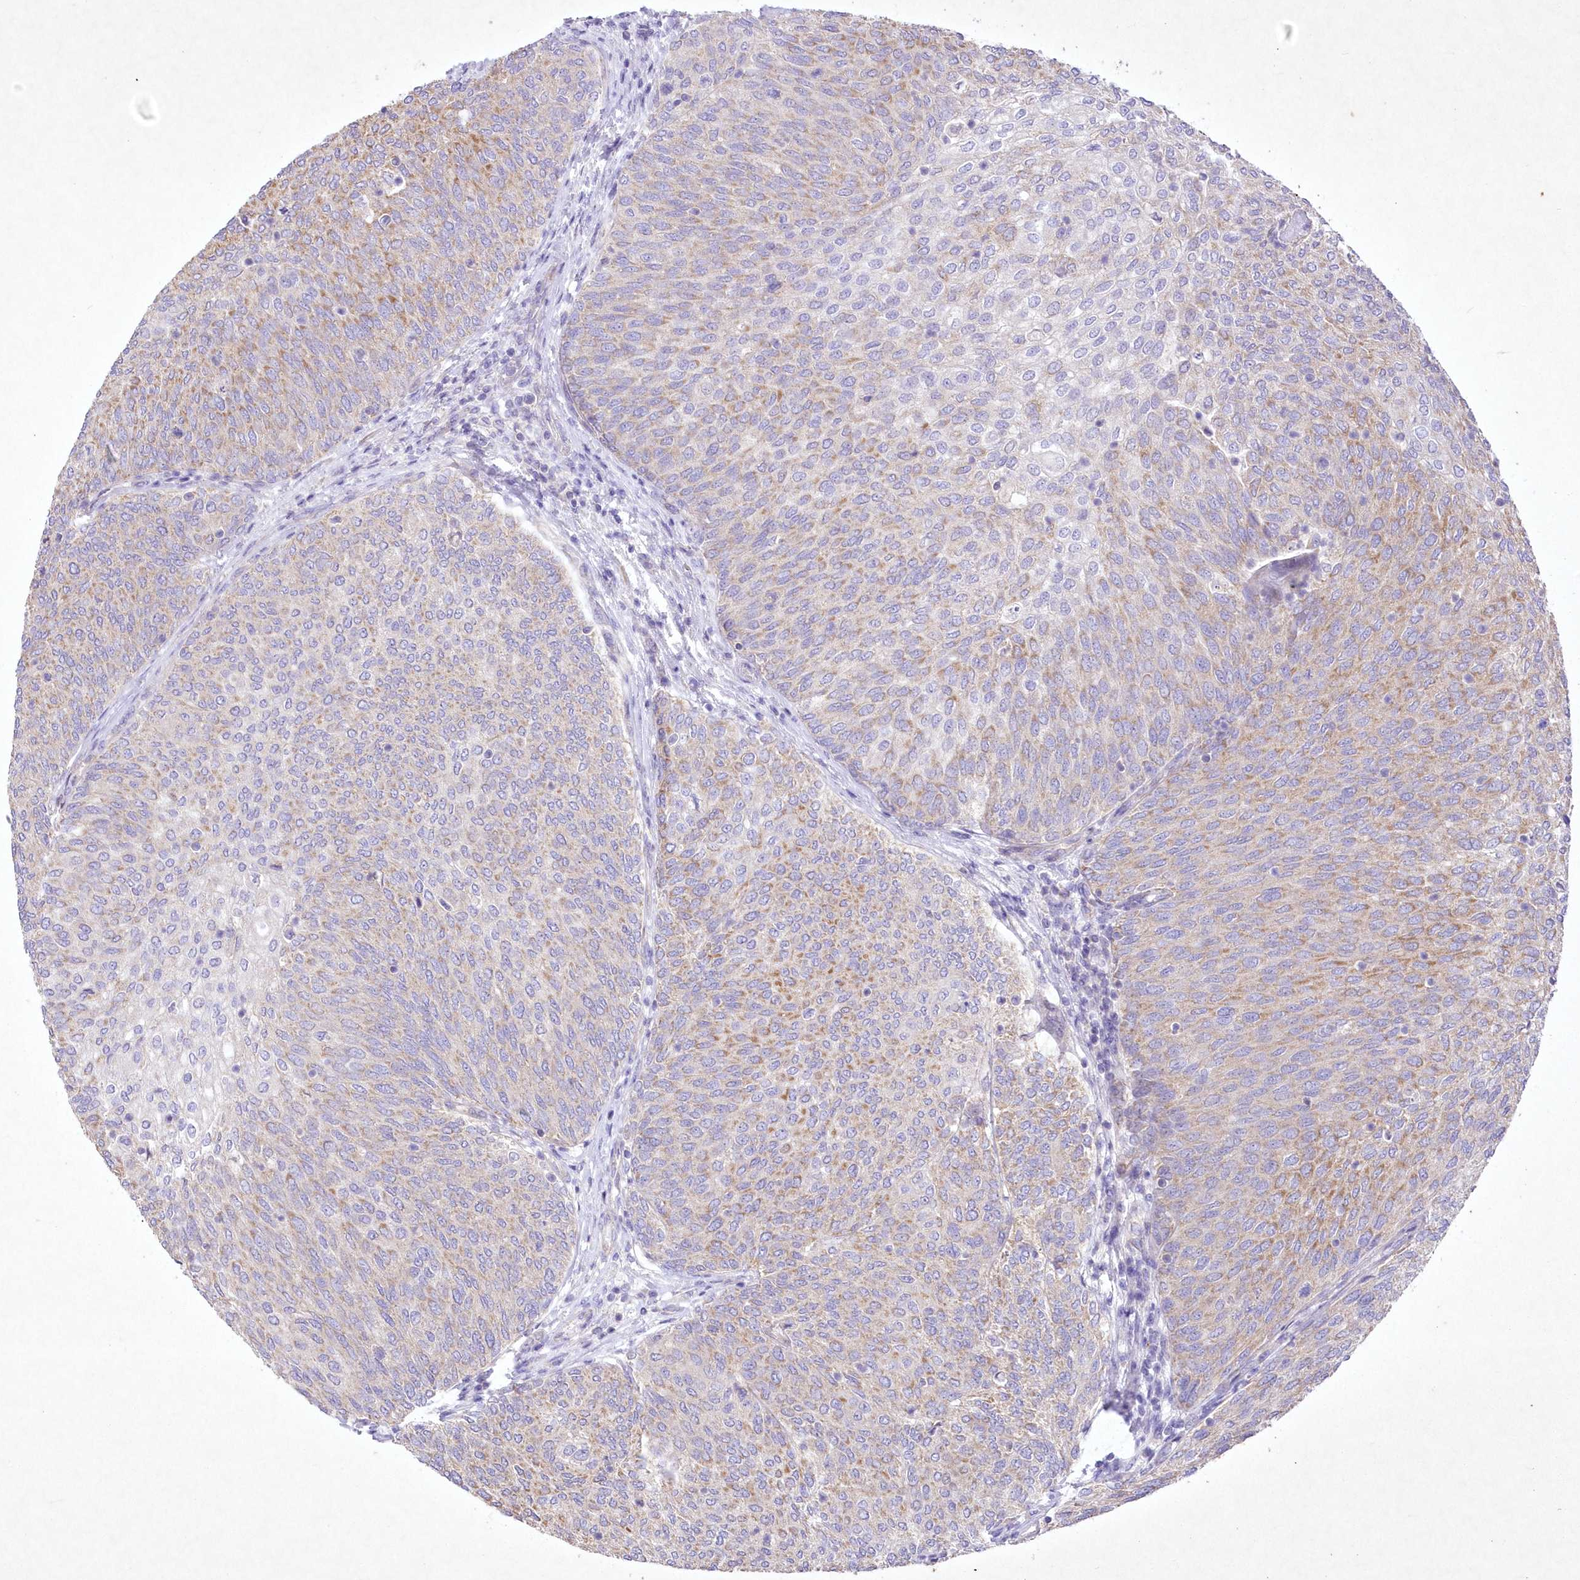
{"staining": {"intensity": "moderate", "quantity": "25%-75%", "location": "cytoplasmic/membranous"}, "tissue": "urothelial cancer", "cell_type": "Tumor cells", "image_type": "cancer", "snomed": [{"axis": "morphology", "description": "Urothelial carcinoma, Low grade"}, {"axis": "topography", "description": "Urinary bladder"}], "caption": "A brown stain shows moderate cytoplasmic/membranous positivity of a protein in urothelial cancer tumor cells. The protein of interest is shown in brown color, while the nuclei are stained blue.", "gene": "ITSN2", "patient": {"sex": "female", "age": 79}}